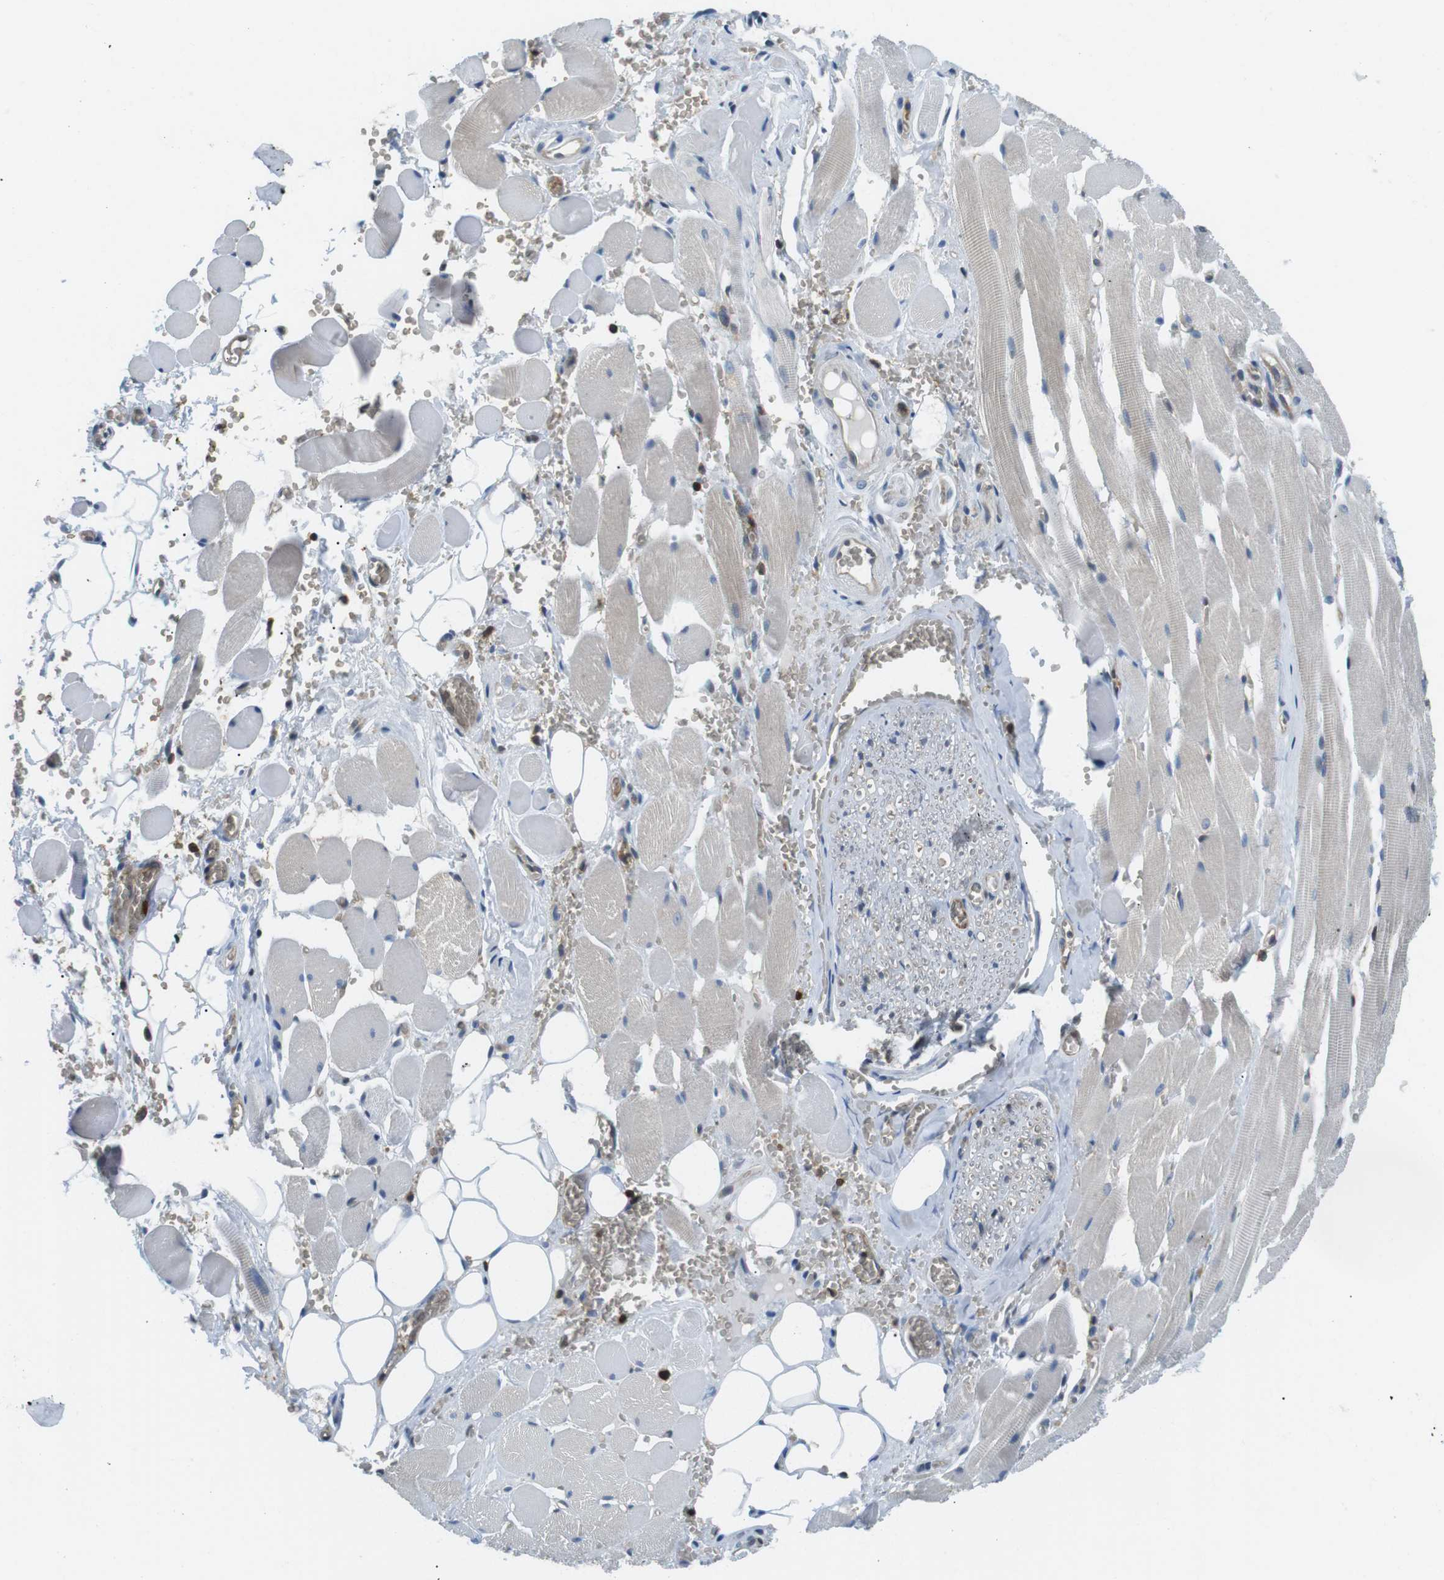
{"staining": {"intensity": "negative", "quantity": "none", "location": "none"}, "tissue": "adipose tissue", "cell_type": "Adipocytes", "image_type": "normal", "snomed": [{"axis": "morphology", "description": "Squamous cell carcinoma, NOS"}, {"axis": "topography", "description": "Oral tissue"}, {"axis": "topography", "description": "Head-Neck"}], "caption": "This image is of unremarkable adipose tissue stained with immunohistochemistry (IHC) to label a protein in brown with the nuclei are counter-stained blue. There is no staining in adipocytes. (DAB immunohistochemistry visualized using brightfield microscopy, high magnification).", "gene": "STK10", "patient": {"sex": "female", "age": 50}}